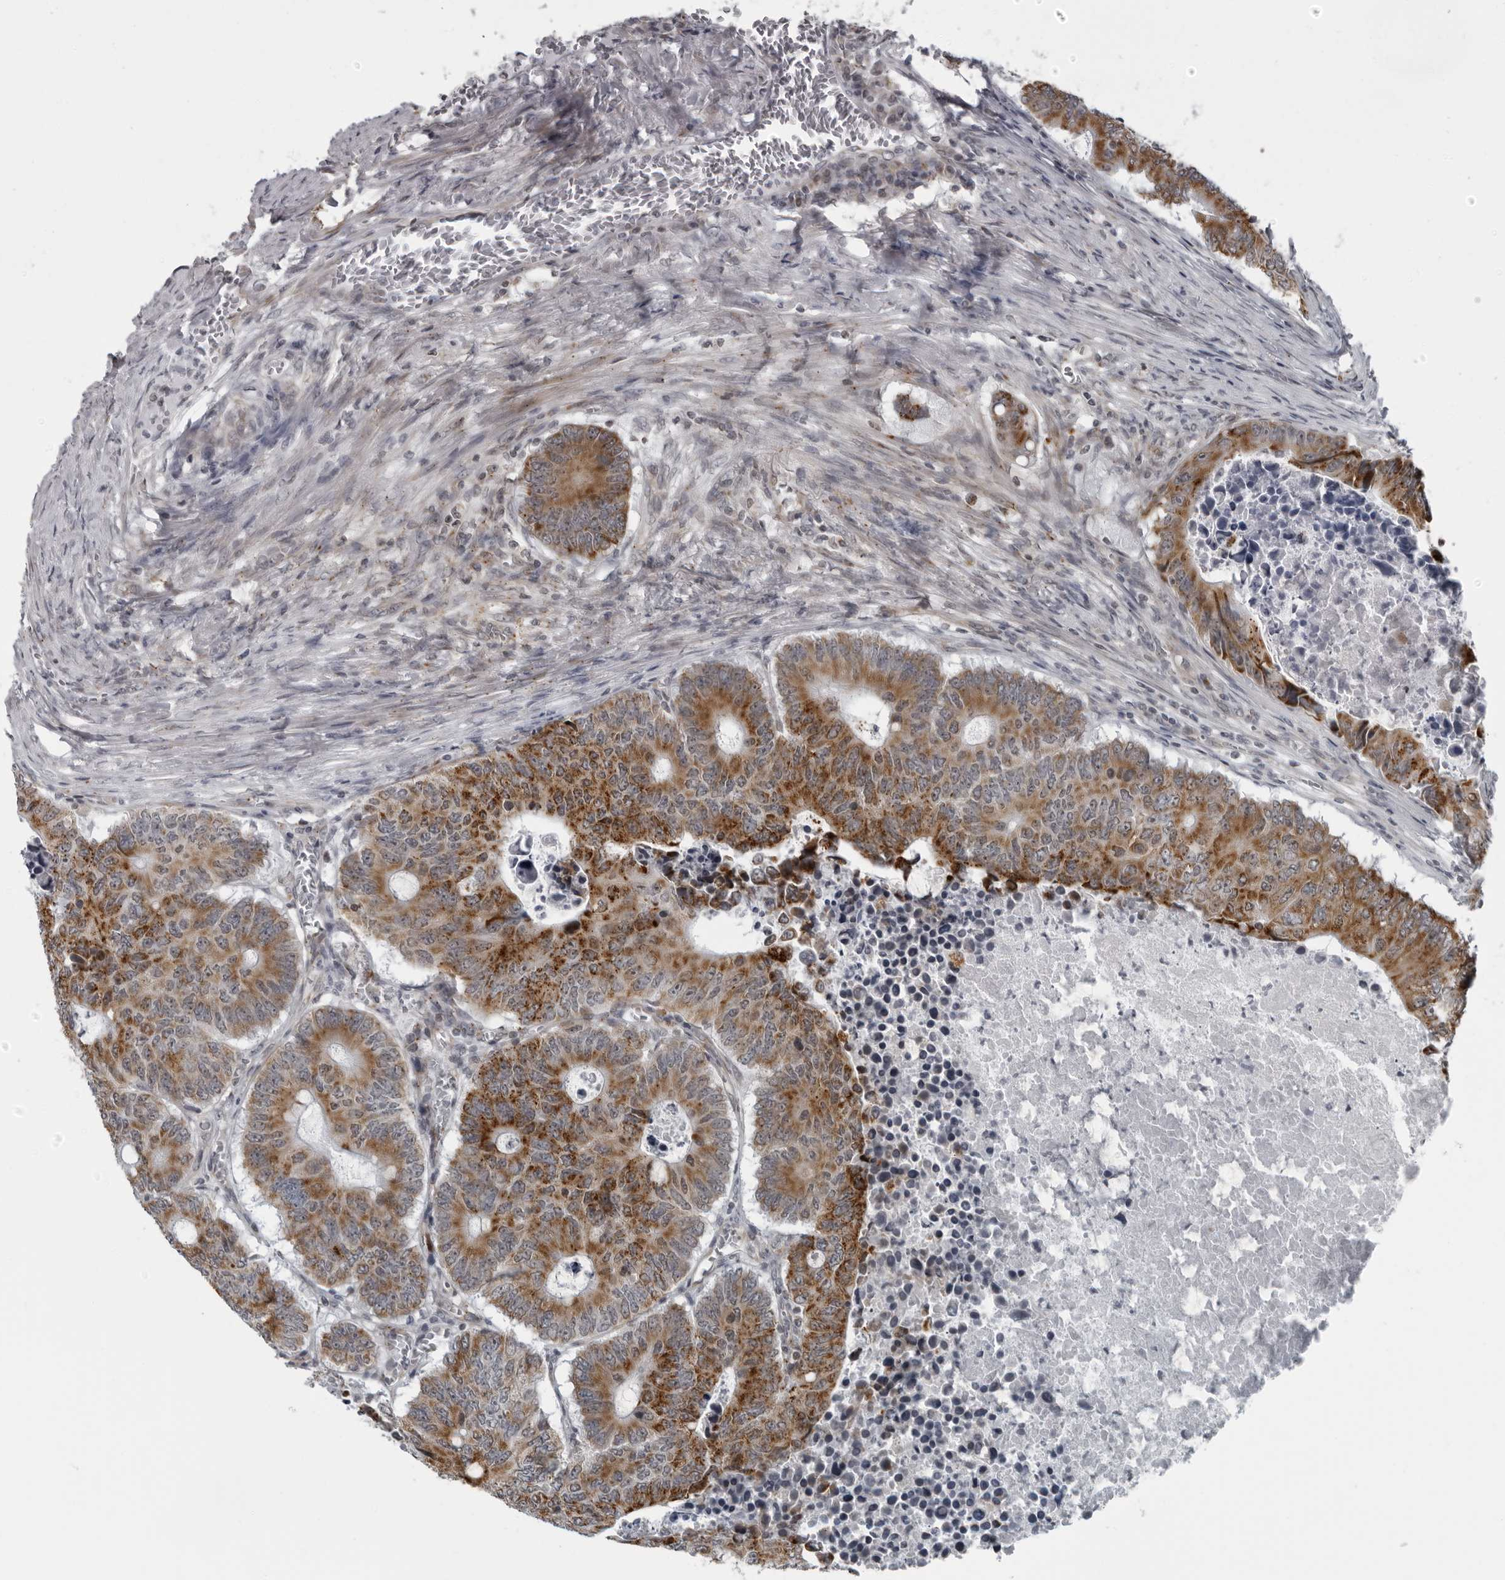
{"staining": {"intensity": "moderate", "quantity": ">75%", "location": "cytoplasmic/membranous"}, "tissue": "colorectal cancer", "cell_type": "Tumor cells", "image_type": "cancer", "snomed": [{"axis": "morphology", "description": "Adenocarcinoma, NOS"}, {"axis": "topography", "description": "Colon"}], "caption": "Immunohistochemistry (IHC) image of human colorectal cancer (adenocarcinoma) stained for a protein (brown), which displays medium levels of moderate cytoplasmic/membranous staining in approximately >75% of tumor cells.", "gene": "RTCA", "patient": {"sex": "male", "age": 87}}